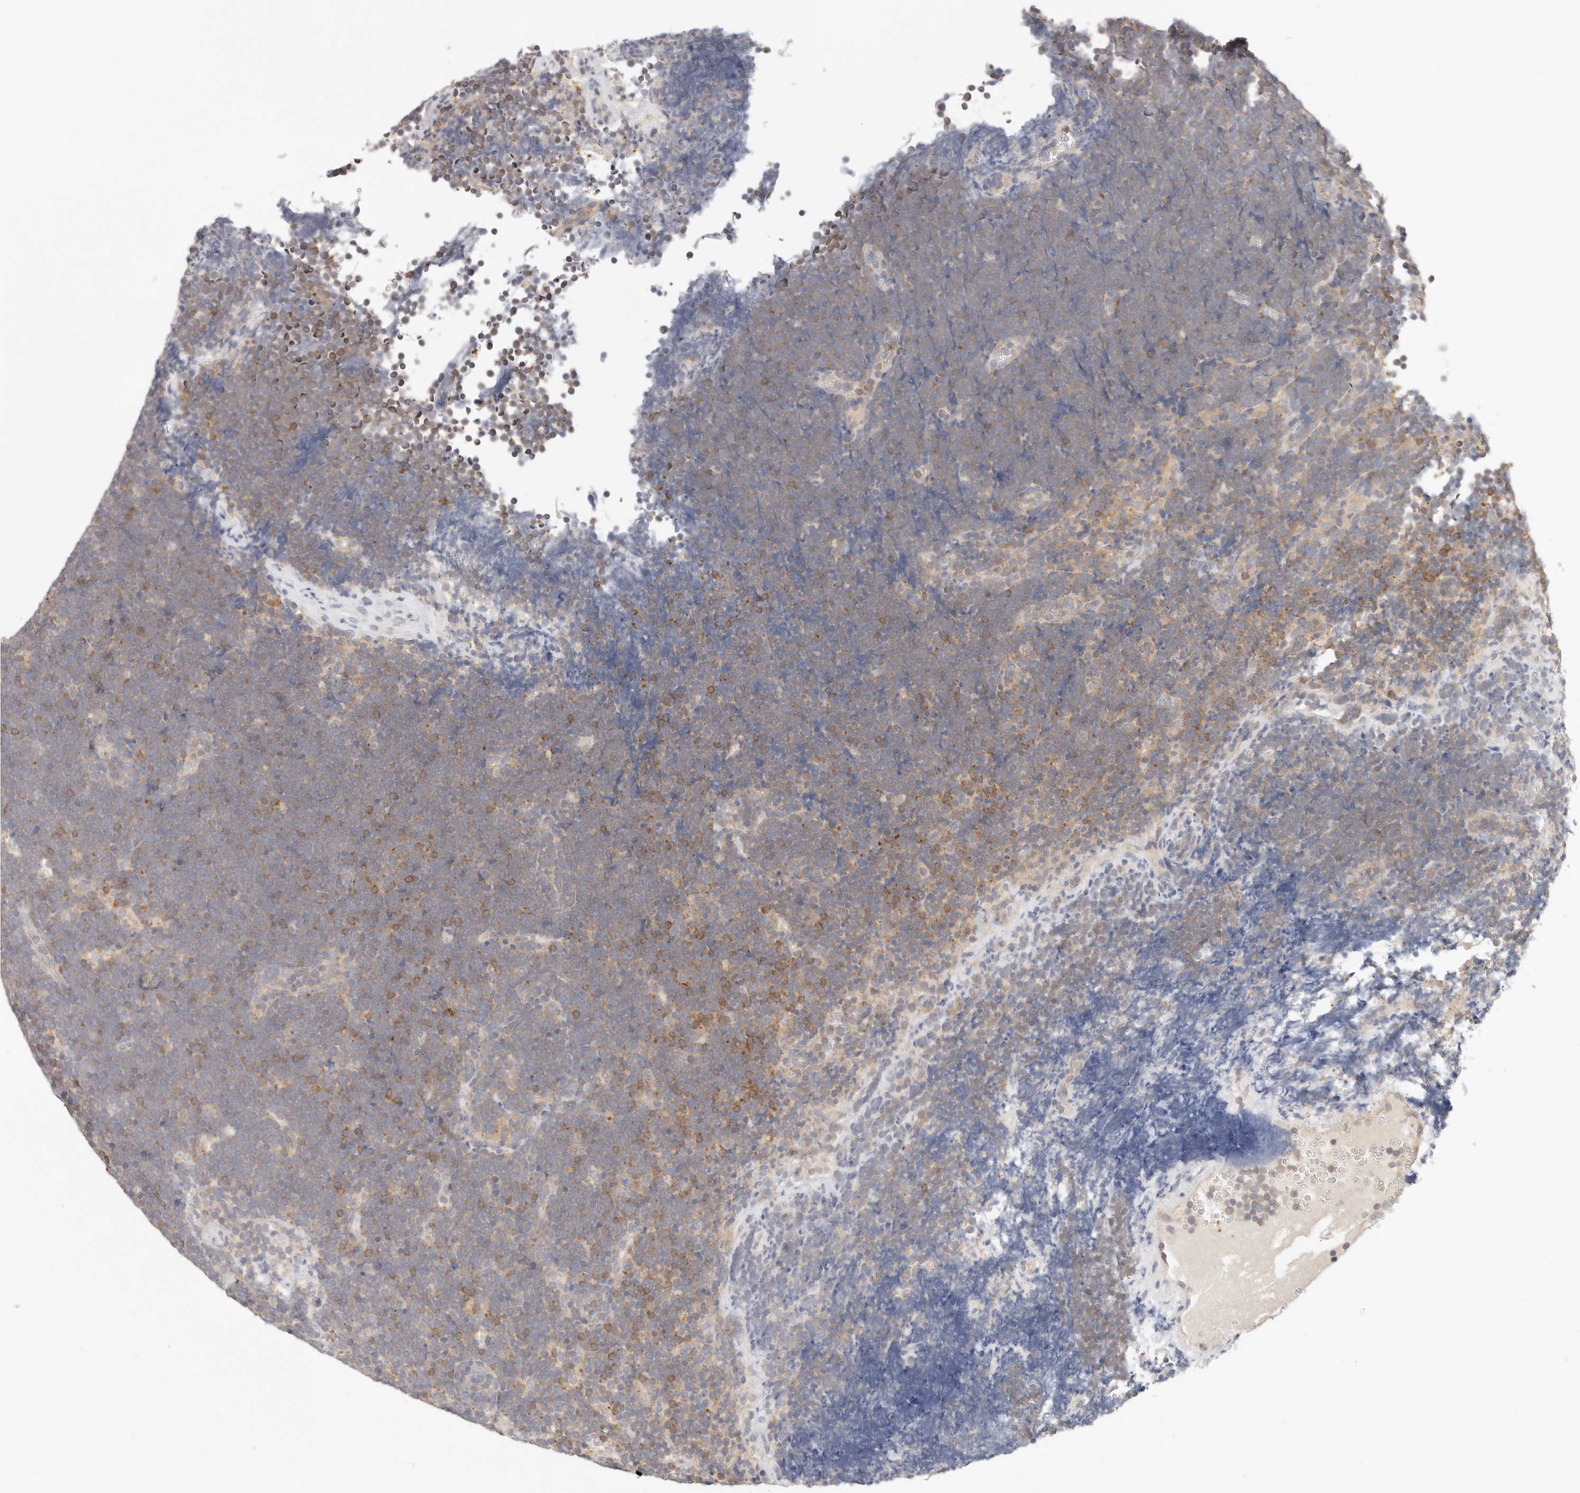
{"staining": {"intensity": "moderate", "quantity": "<25%", "location": "cytoplasmic/membranous"}, "tissue": "lymphoma", "cell_type": "Tumor cells", "image_type": "cancer", "snomed": [{"axis": "morphology", "description": "Malignant lymphoma, non-Hodgkin's type, High grade"}, {"axis": "topography", "description": "Lymph node"}], "caption": "The micrograph shows a brown stain indicating the presence of a protein in the cytoplasmic/membranous of tumor cells in lymphoma. The protein is shown in brown color, while the nuclei are stained blue.", "gene": "DTNBP1", "patient": {"sex": "male", "age": 13}}